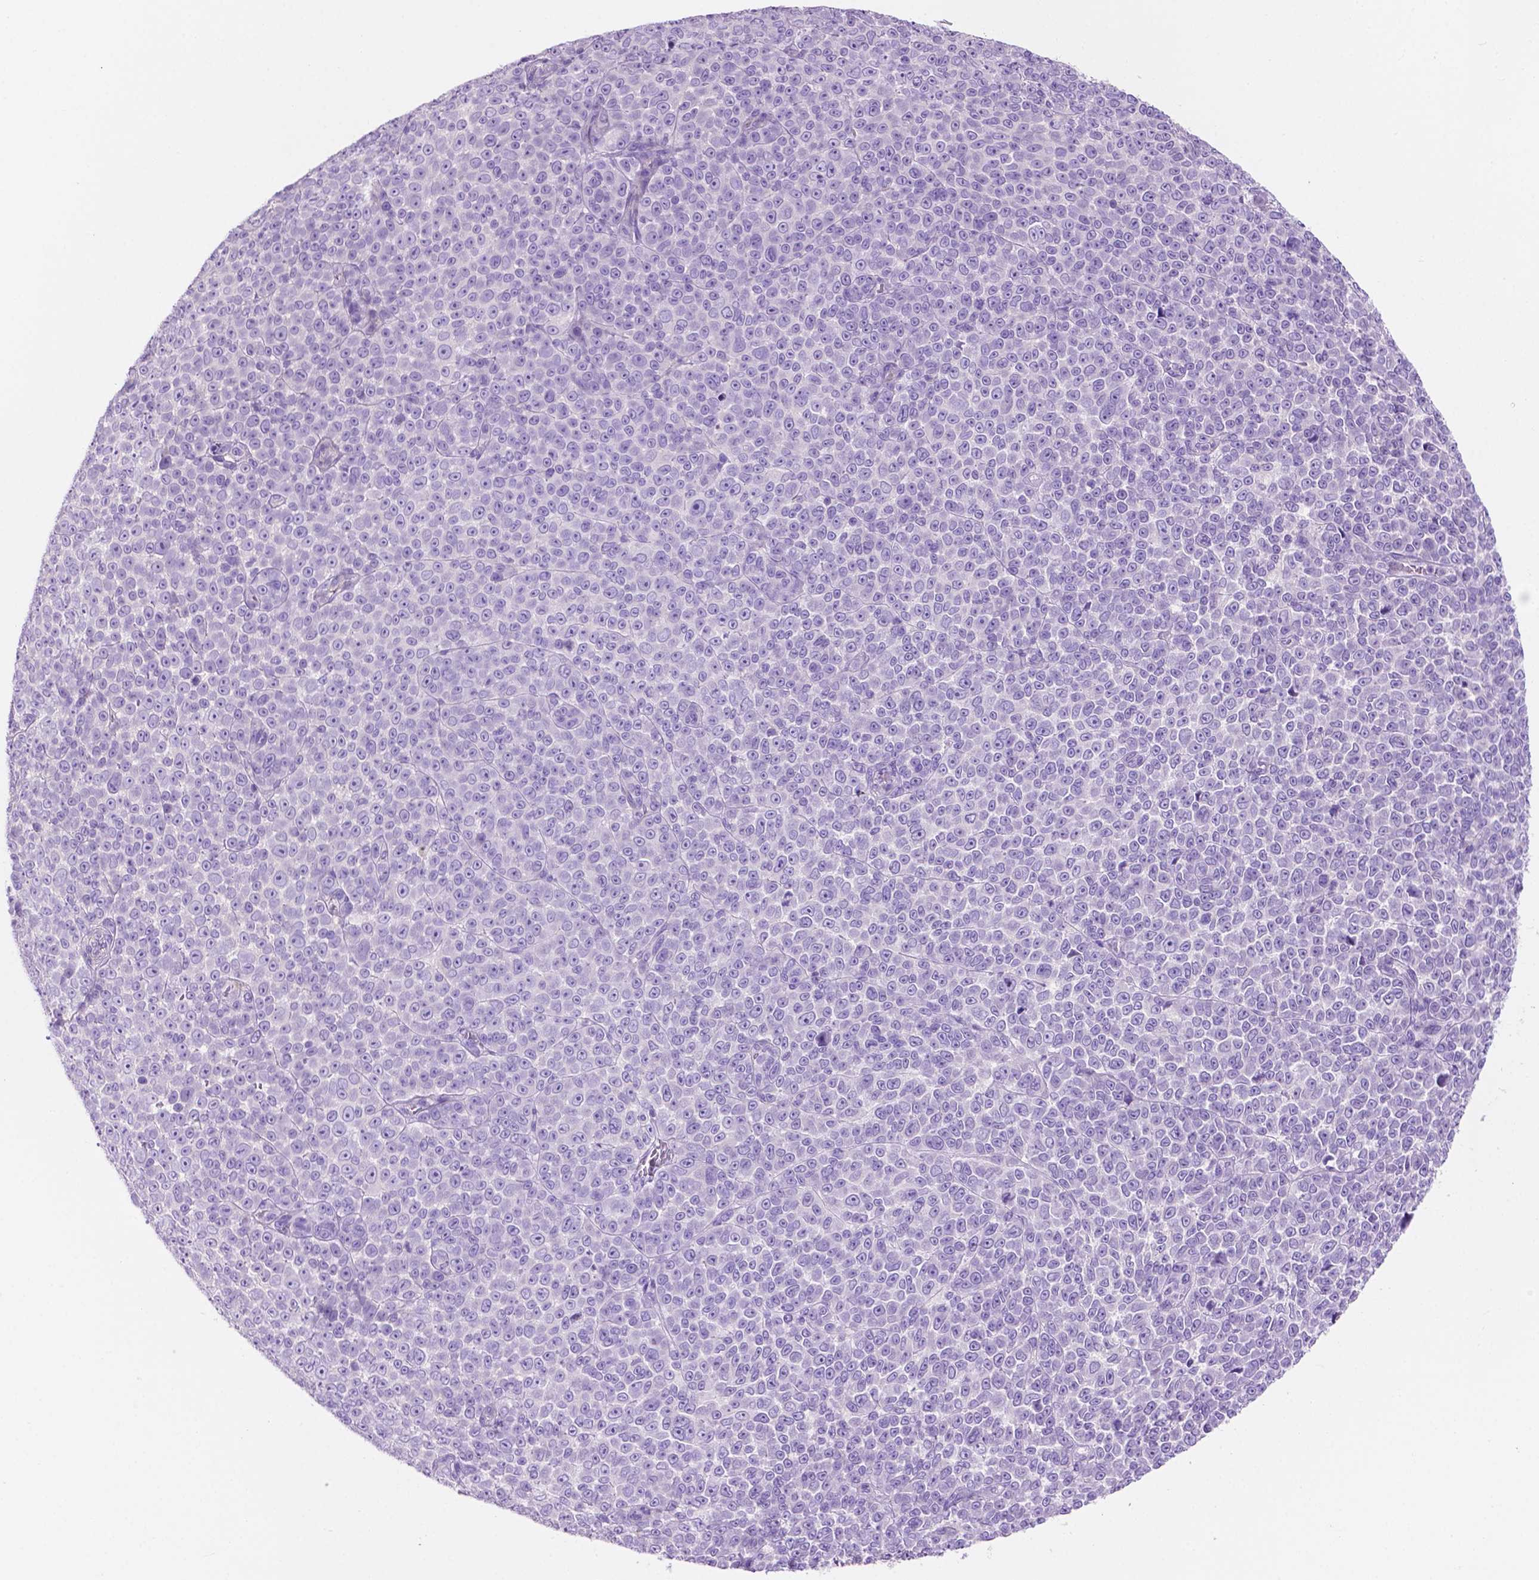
{"staining": {"intensity": "negative", "quantity": "none", "location": "none"}, "tissue": "melanoma", "cell_type": "Tumor cells", "image_type": "cancer", "snomed": [{"axis": "morphology", "description": "Malignant melanoma, NOS"}, {"axis": "topography", "description": "Skin"}], "caption": "Protein analysis of melanoma shows no significant positivity in tumor cells.", "gene": "IGFN1", "patient": {"sex": "female", "age": 95}}